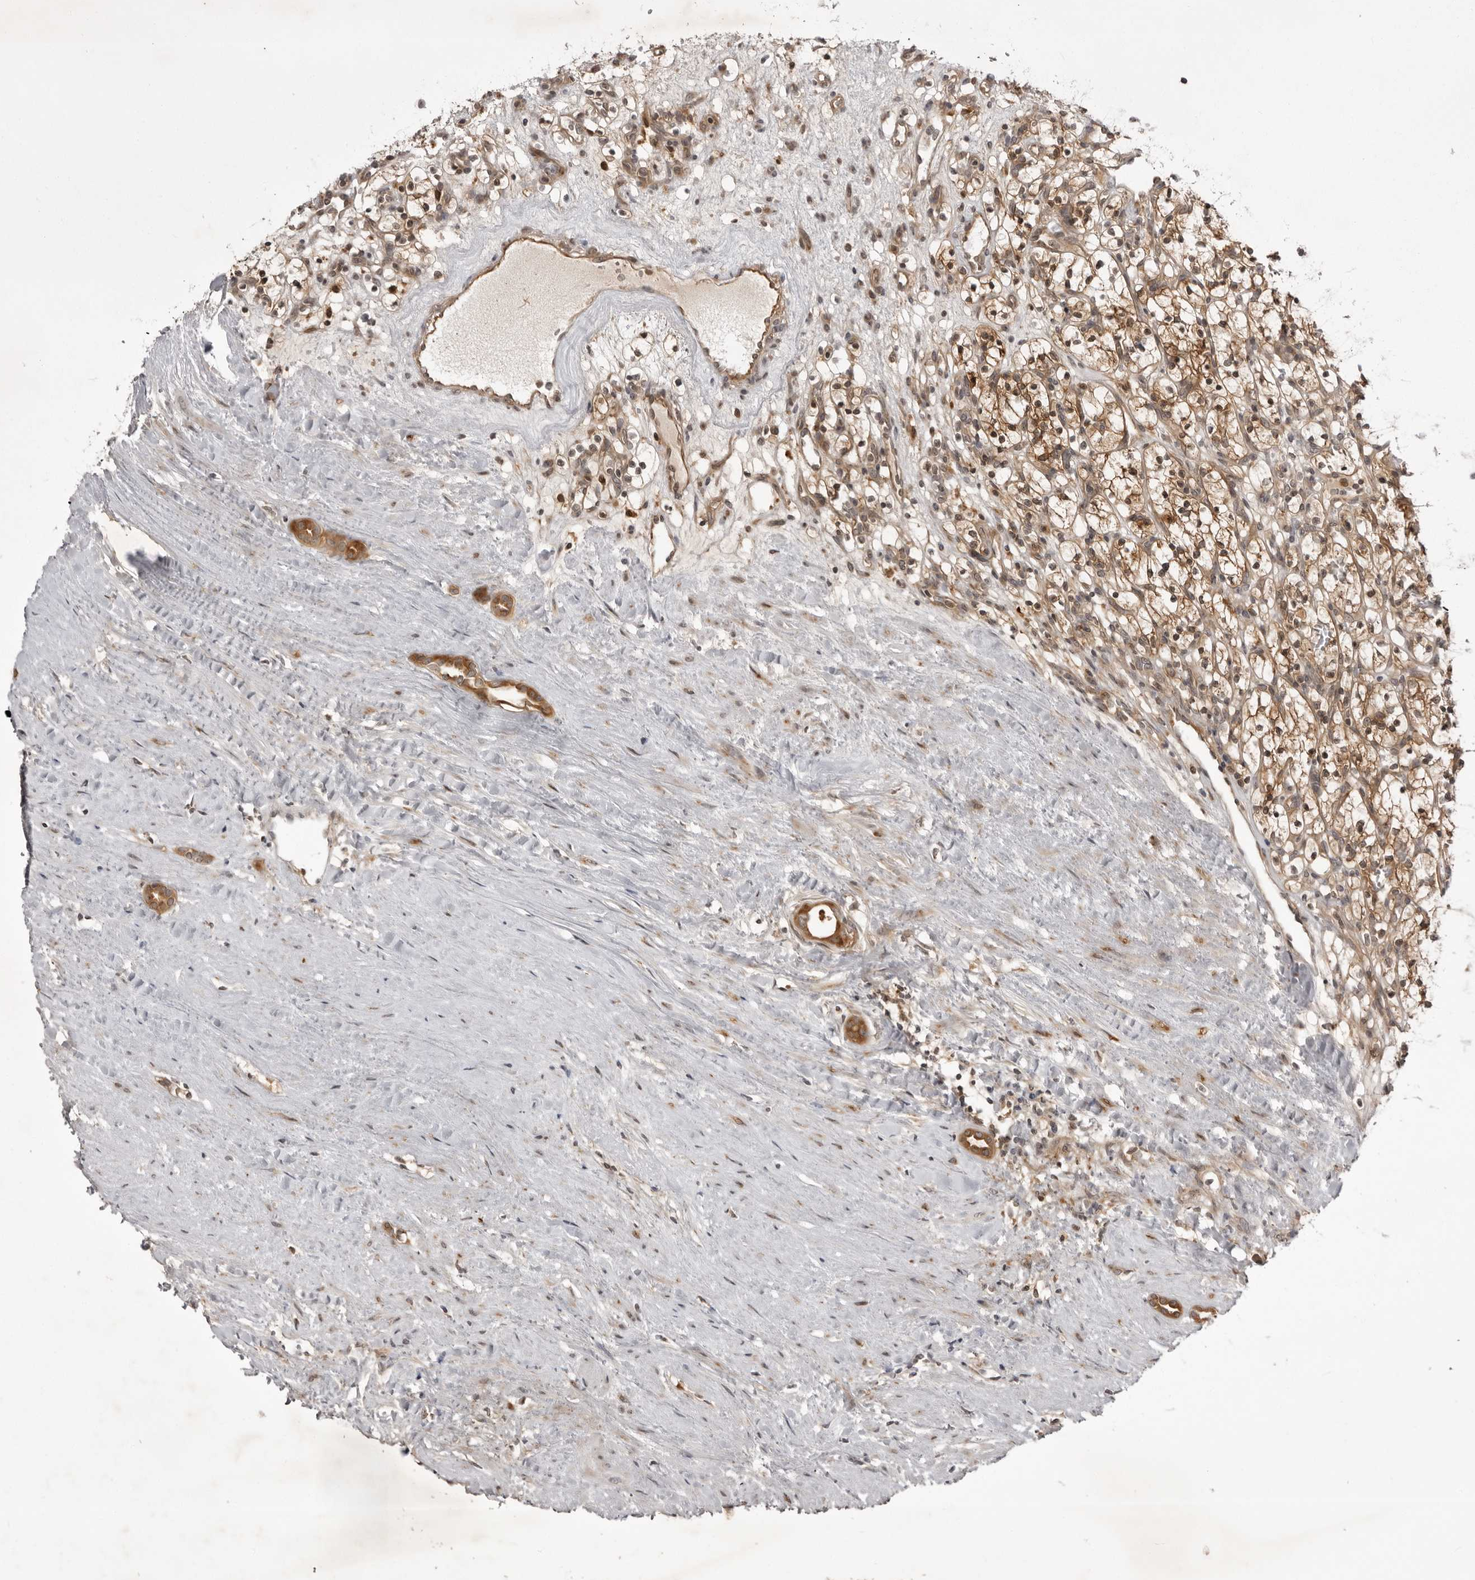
{"staining": {"intensity": "moderate", "quantity": ">75%", "location": "cytoplasmic/membranous"}, "tissue": "renal cancer", "cell_type": "Tumor cells", "image_type": "cancer", "snomed": [{"axis": "morphology", "description": "Adenocarcinoma, NOS"}, {"axis": "topography", "description": "Kidney"}], "caption": "Protein expression by IHC reveals moderate cytoplasmic/membranous staining in about >75% of tumor cells in adenocarcinoma (renal).", "gene": "USP43", "patient": {"sex": "female", "age": 57}}